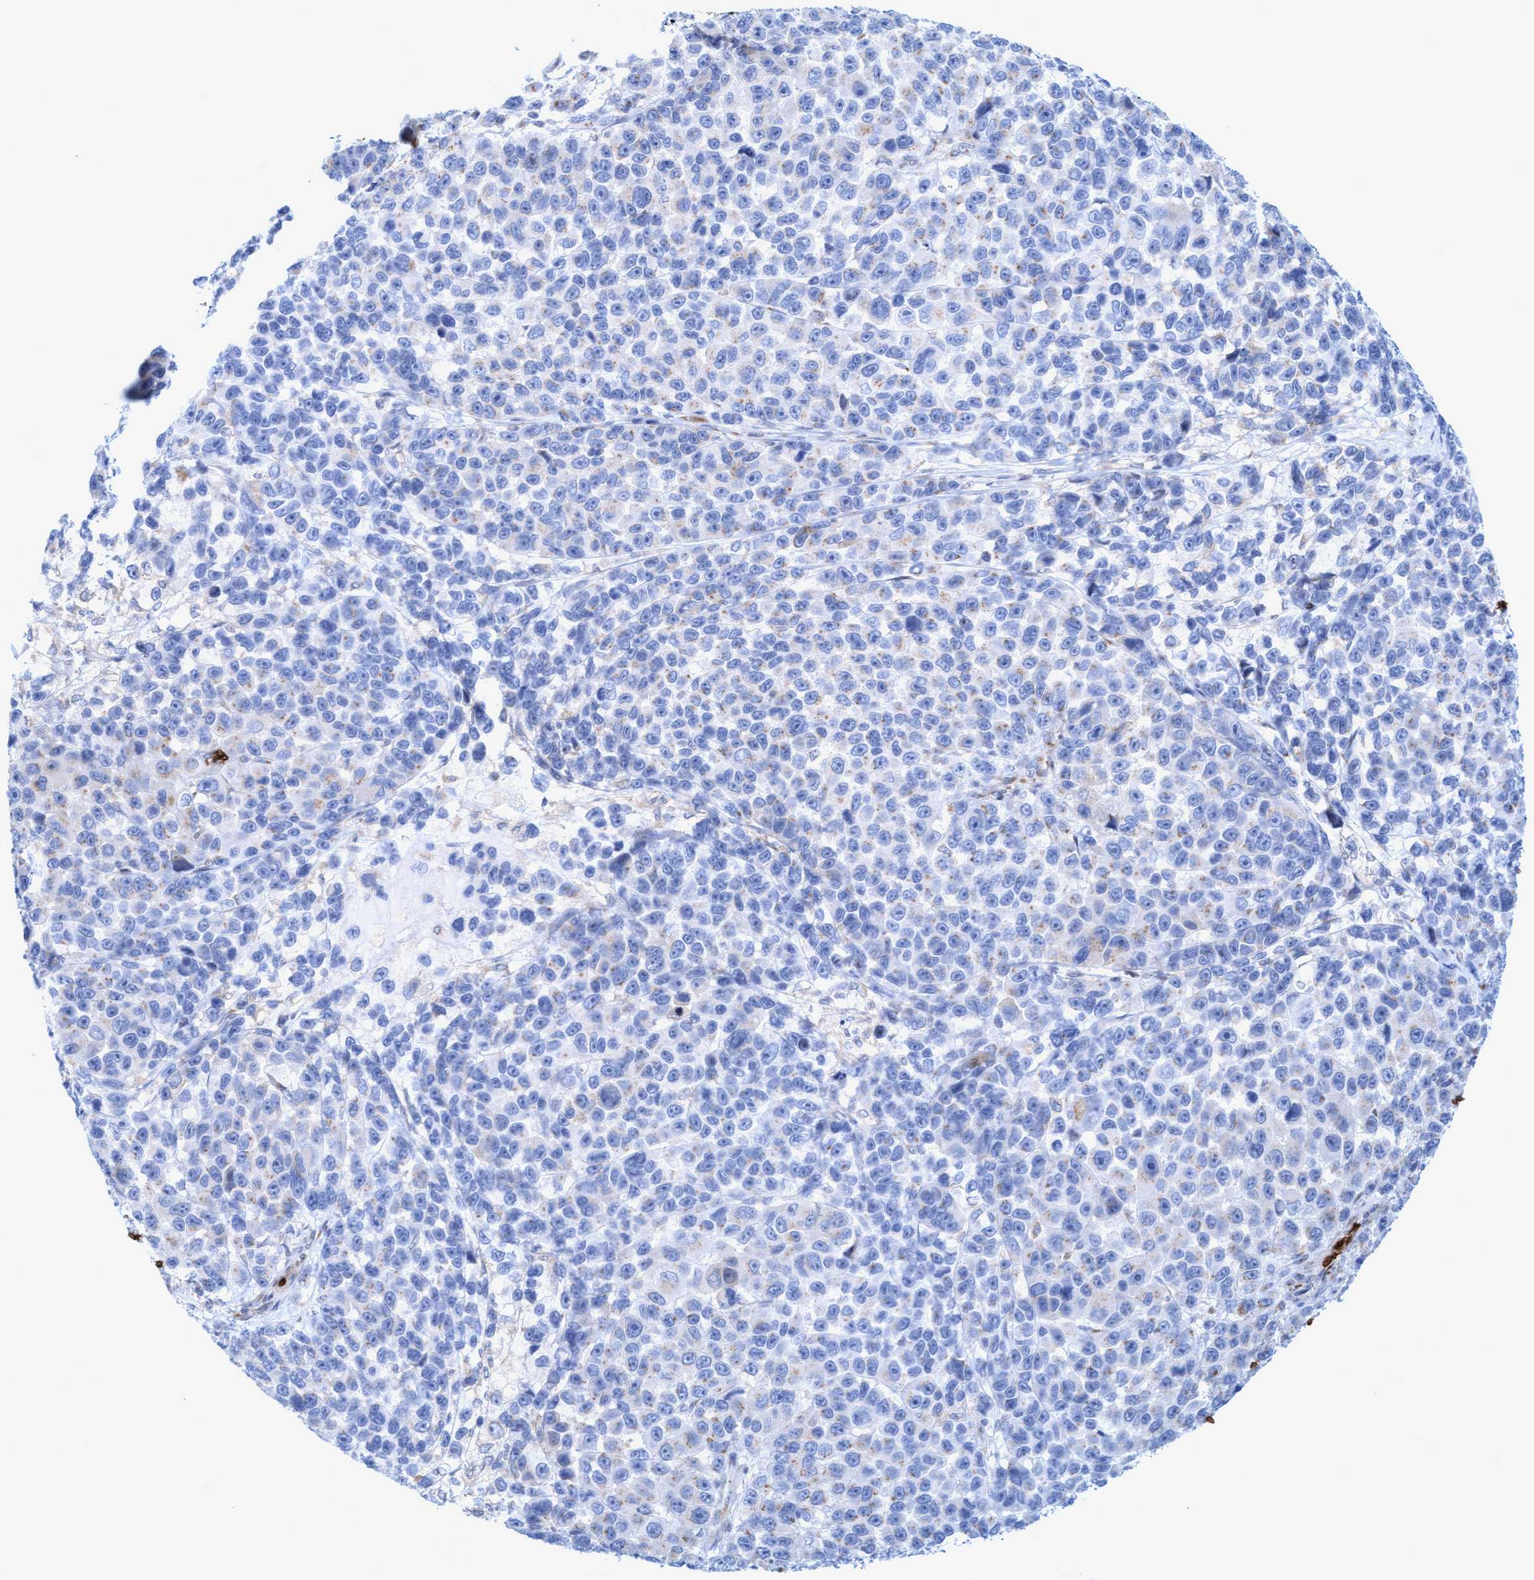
{"staining": {"intensity": "negative", "quantity": "none", "location": "none"}, "tissue": "melanoma", "cell_type": "Tumor cells", "image_type": "cancer", "snomed": [{"axis": "morphology", "description": "Malignant melanoma, NOS"}, {"axis": "topography", "description": "Skin"}], "caption": "The histopathology image reveals no significant positivity in tumor cells of melanoma.", "gene": "SPEM2", "patient": {"sex": "male", "age": 53}}